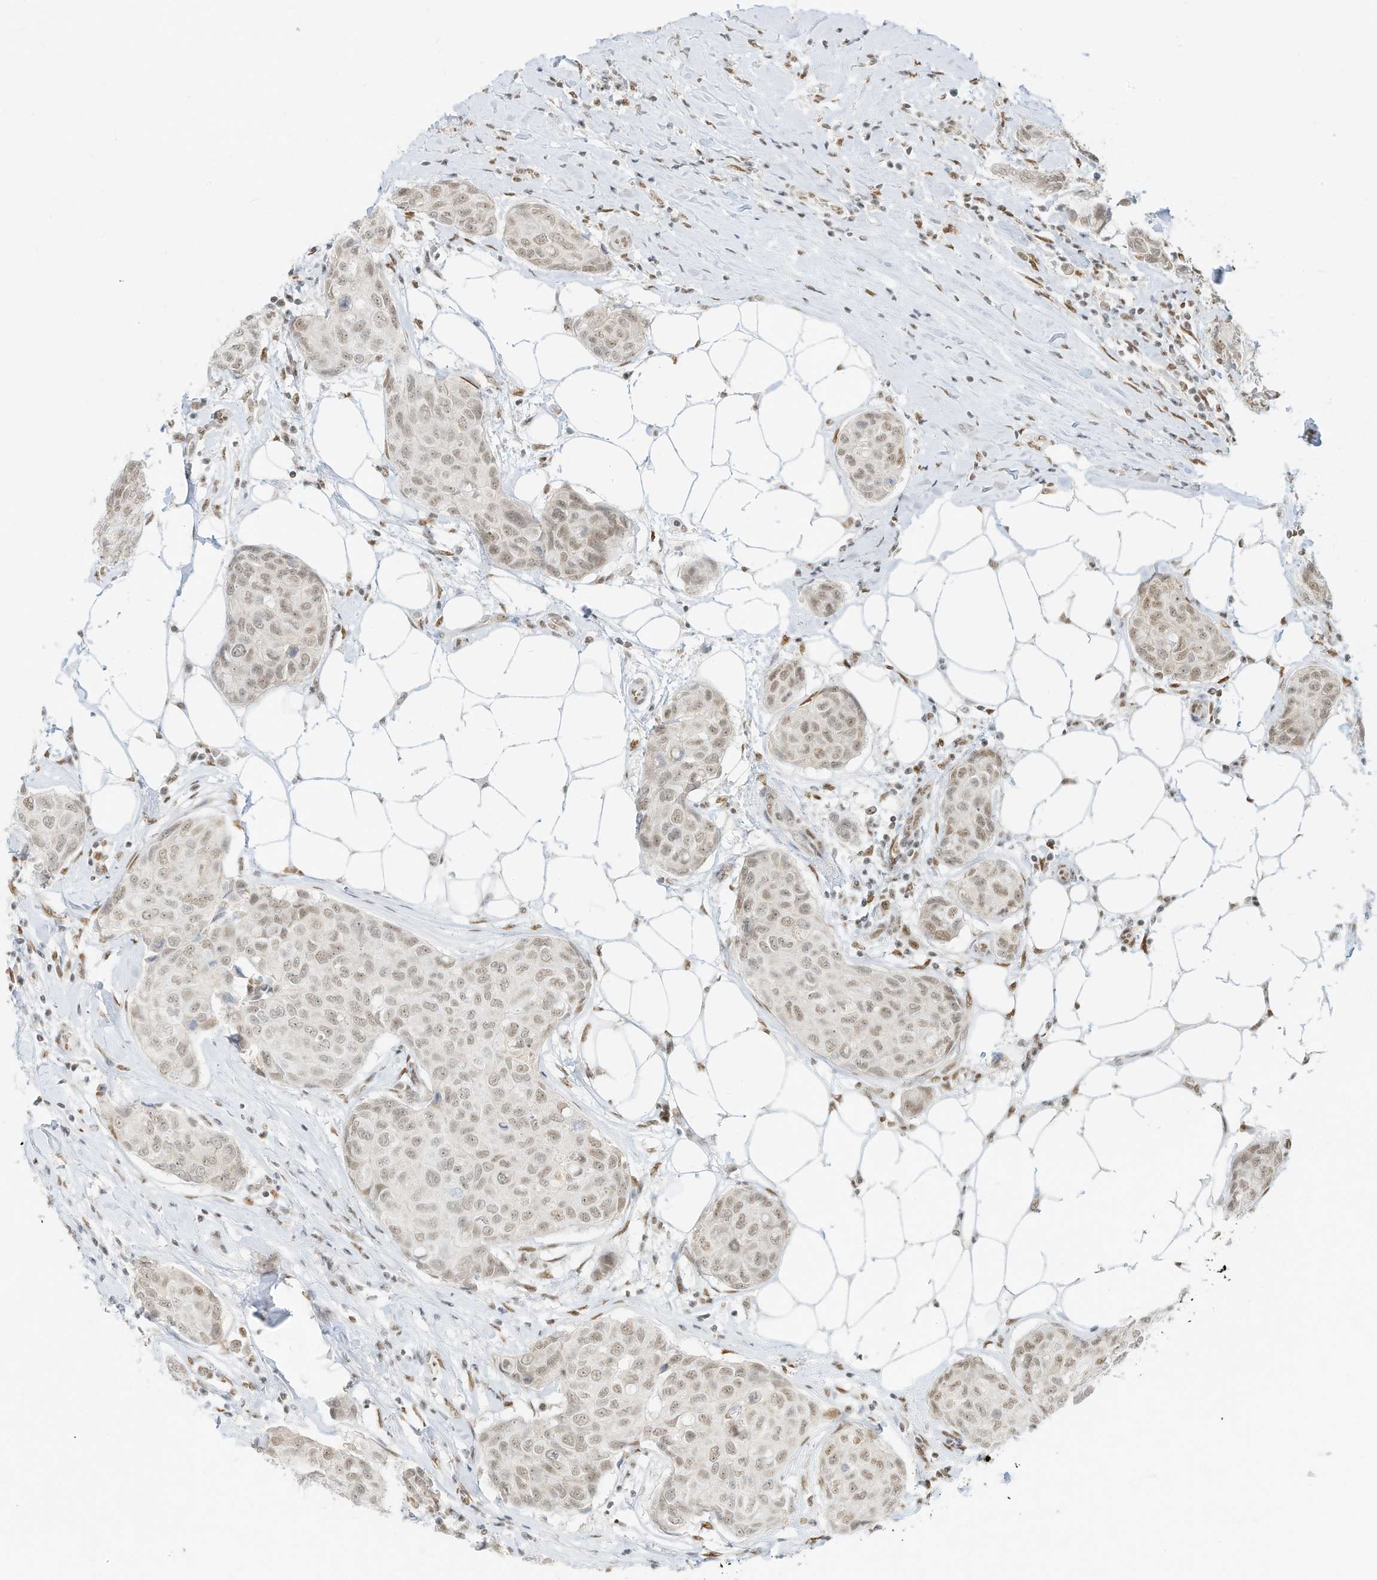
{"staining": {"intensity": "weak", "quantity": "25%-75%", "location": "nuclear"}, "tissue": "breast cancer", "cell_type": "Tumor cells", "image_type": "cancer", "snomed": [{"axis": "morphology", "description": "Duct carcinoma"}, {"axis": "topography", "description": "Breast"}], "caption": "The image demonstrates immunohistochemical staining of invasive ductal carcinoma (breast). There is weak nuclear staining is present in about 25%-75% of tumor cells.", "gene": "NHSL1", "patient": {"sex": "female", "age": 80}}